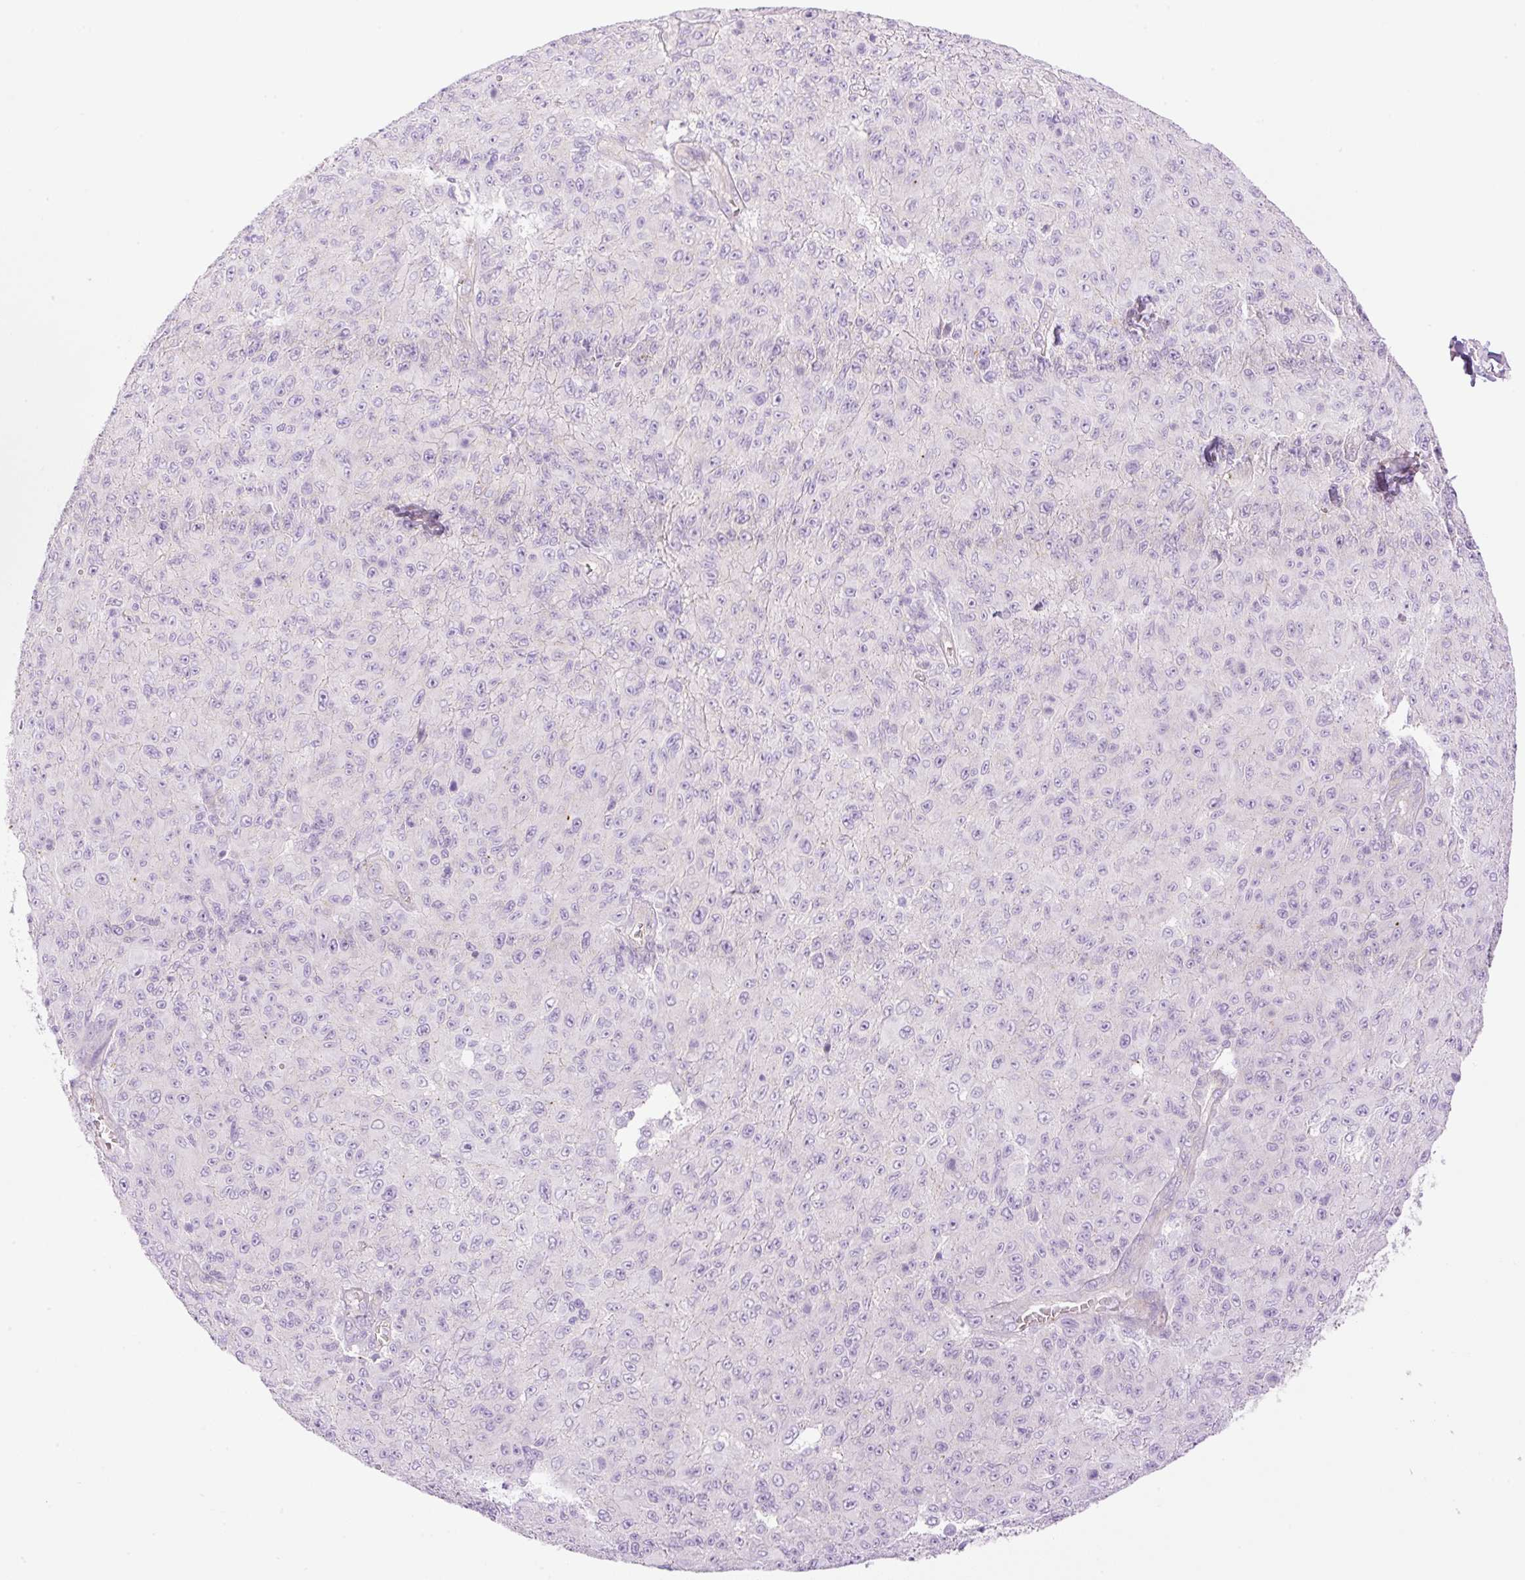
{"staining": {"intensity": "negative", "quantity": "none", "location": "none"}, "tissue": "melanoma", "cell_type": "Tumor cells", "image_type": "cancer", "snomed": [{"axis": "morphology", "description": "Malignant melanoma, NOS"}, {"axis": "topography", "description": "Skin"}], "caption": "High magnification brightfield microscopy of melanoma stained with DAB (brown) and counterstained with hematoxylin (blue): tumor cells show no significant expression.", "gene": "EHD3", "patient": {"sex": "male", "age": 46}}